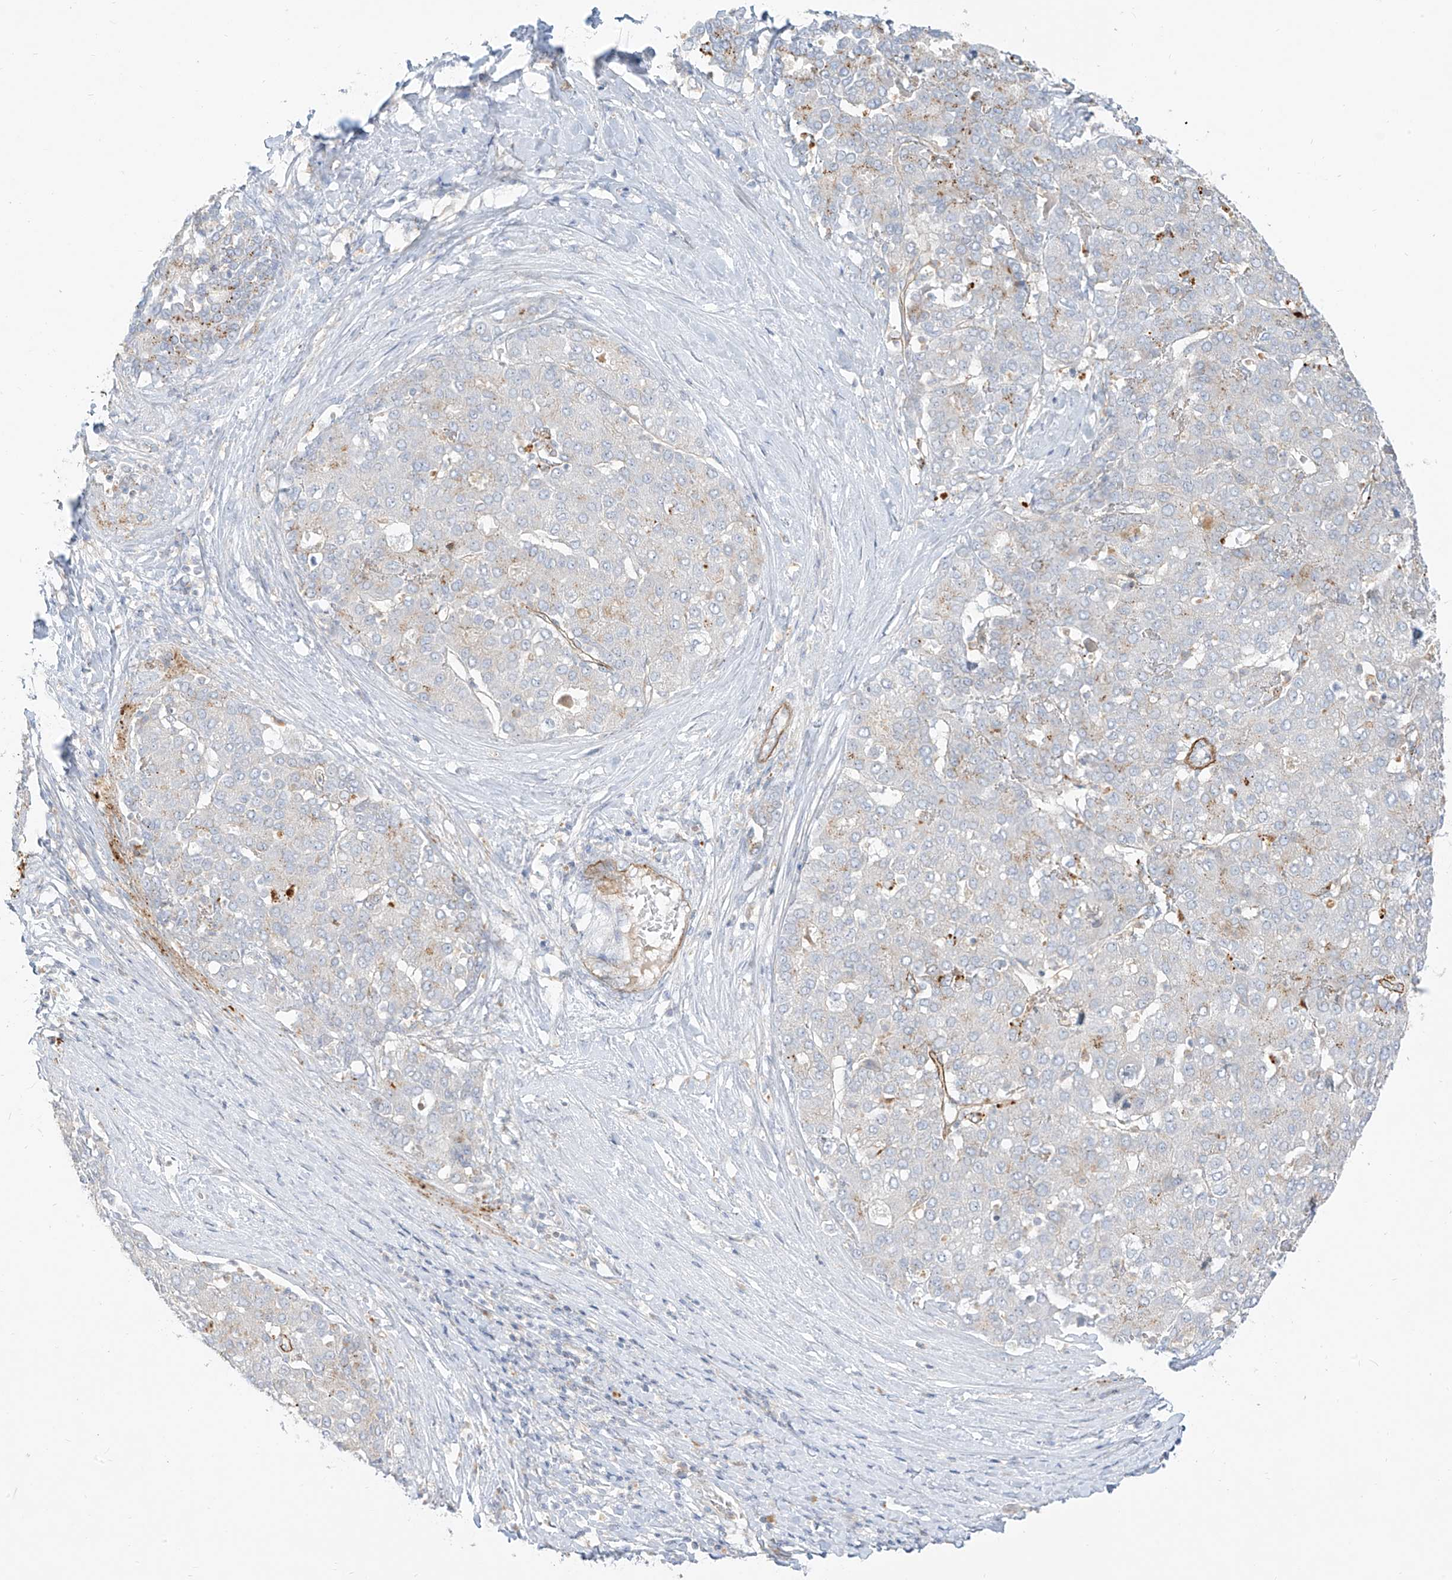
{"staining": {"intensity": "negative", "quantity": "none", "location": "none"}, "tissue": "liver cancer", "cell_type": "Tumor cells", "image_type": "cancer", "snomed": [{"axis": "morphology", "description": "Carcinoma, Hepatocellular, NOS"}, {"axis": "topography", "description": "Liver"}], "caption": "The histopathology image demonstrates no staining of tumor cells in liver hepatocellular carcinoma.", "gene": "C2orf42", "patient": {"sex": "male", "age": 65}}